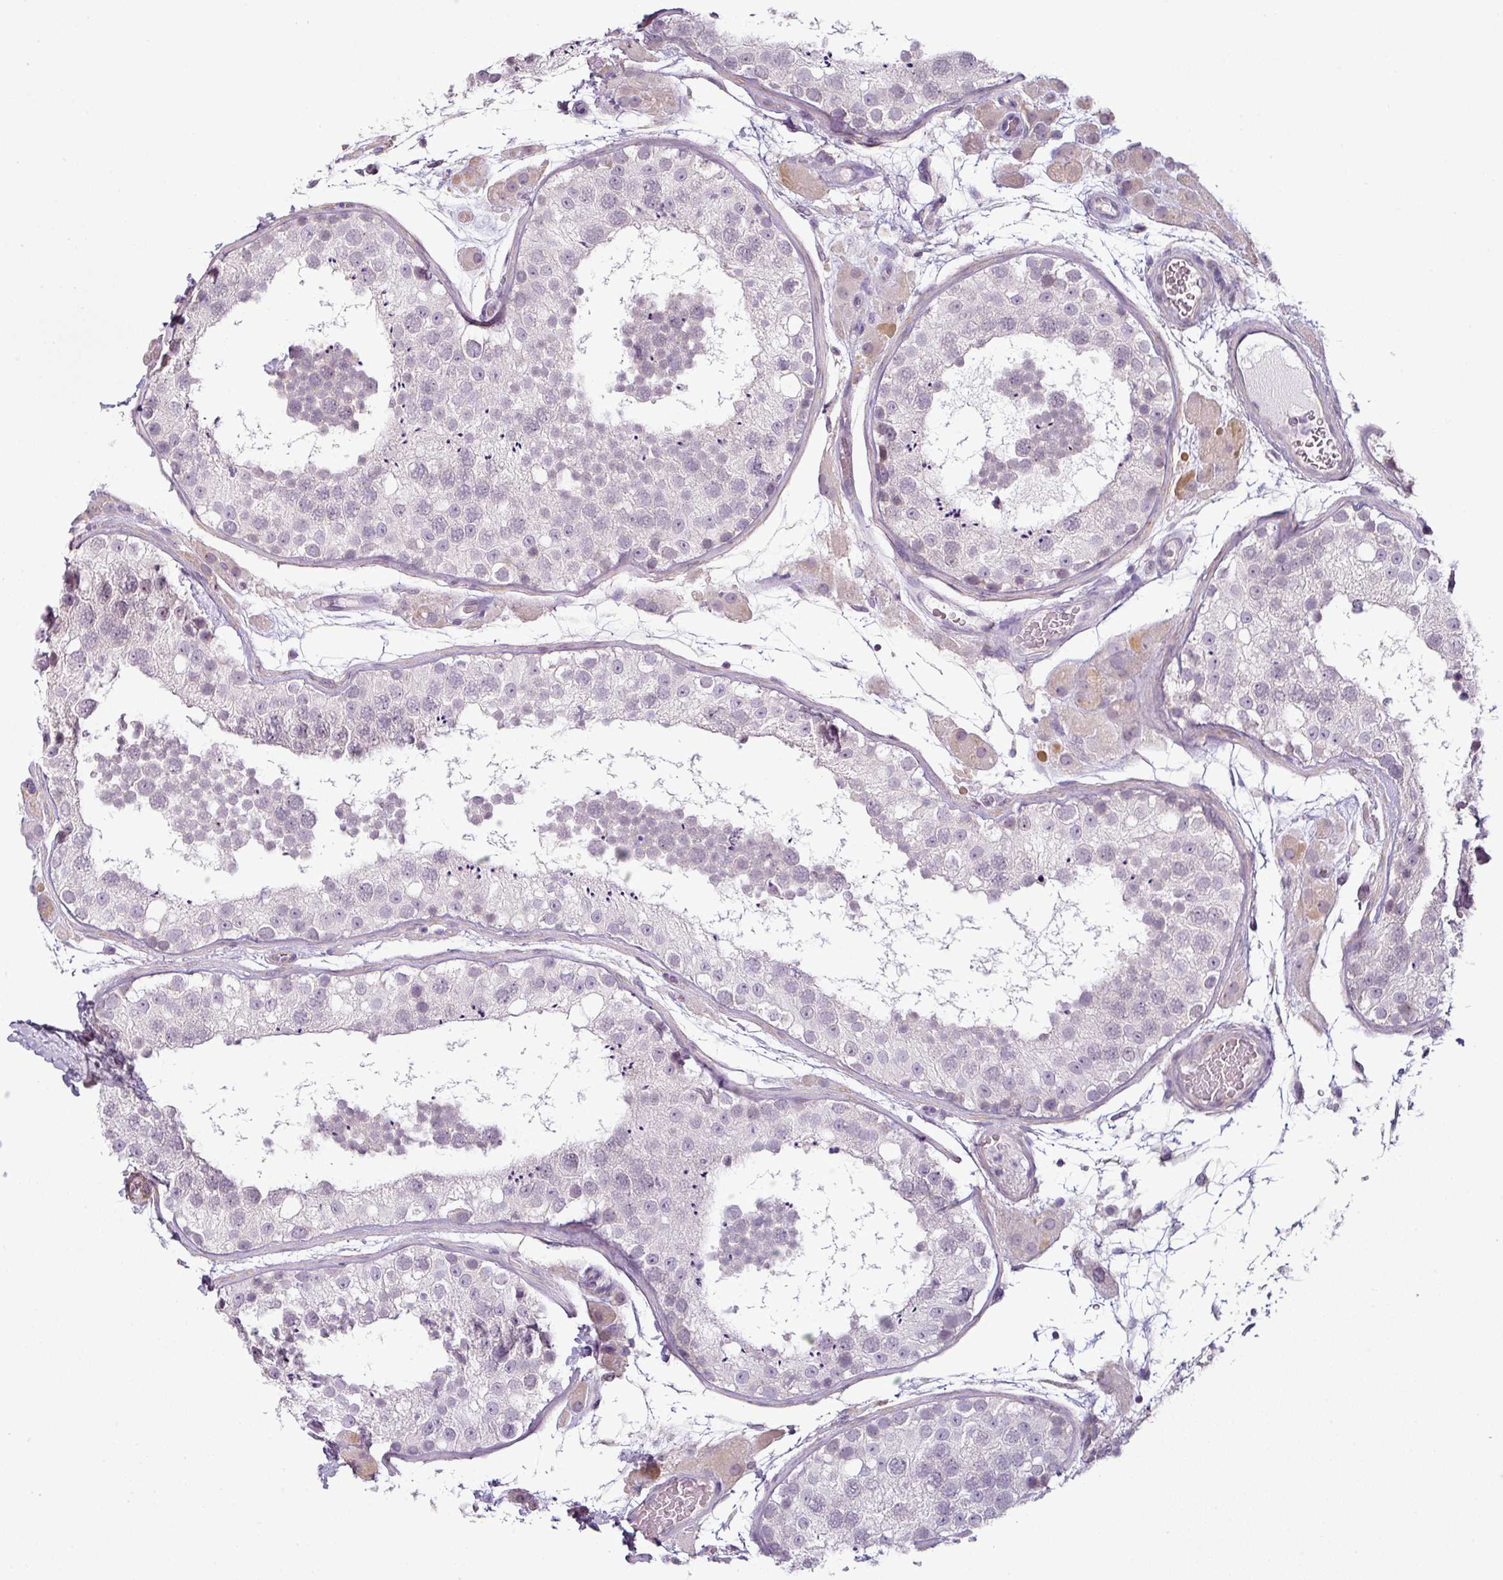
{"staining": {"intensity": "negative", "quantity": "none", "location": "none"}, "tissue": "testis", "cell_type": "Cells in seminiferous ducts", "image_type": "normal", "snomed": [{"axis": "morphology", "description": "Normal tissue, NOS"}, {"axis": "topography", "description": "Testis"}], "caption": "Cells in seminiferous ducts show no significant expression in normal testis. The staining was performed using DAB (3,3'-diaminobenzidine) to visualize the protein expression in brown, while the nuclei were stained in blue with hematoxylin (Magnification: 20x).", "gene": "OR52D1", "patient": {"sex": "male", "age": 26}}